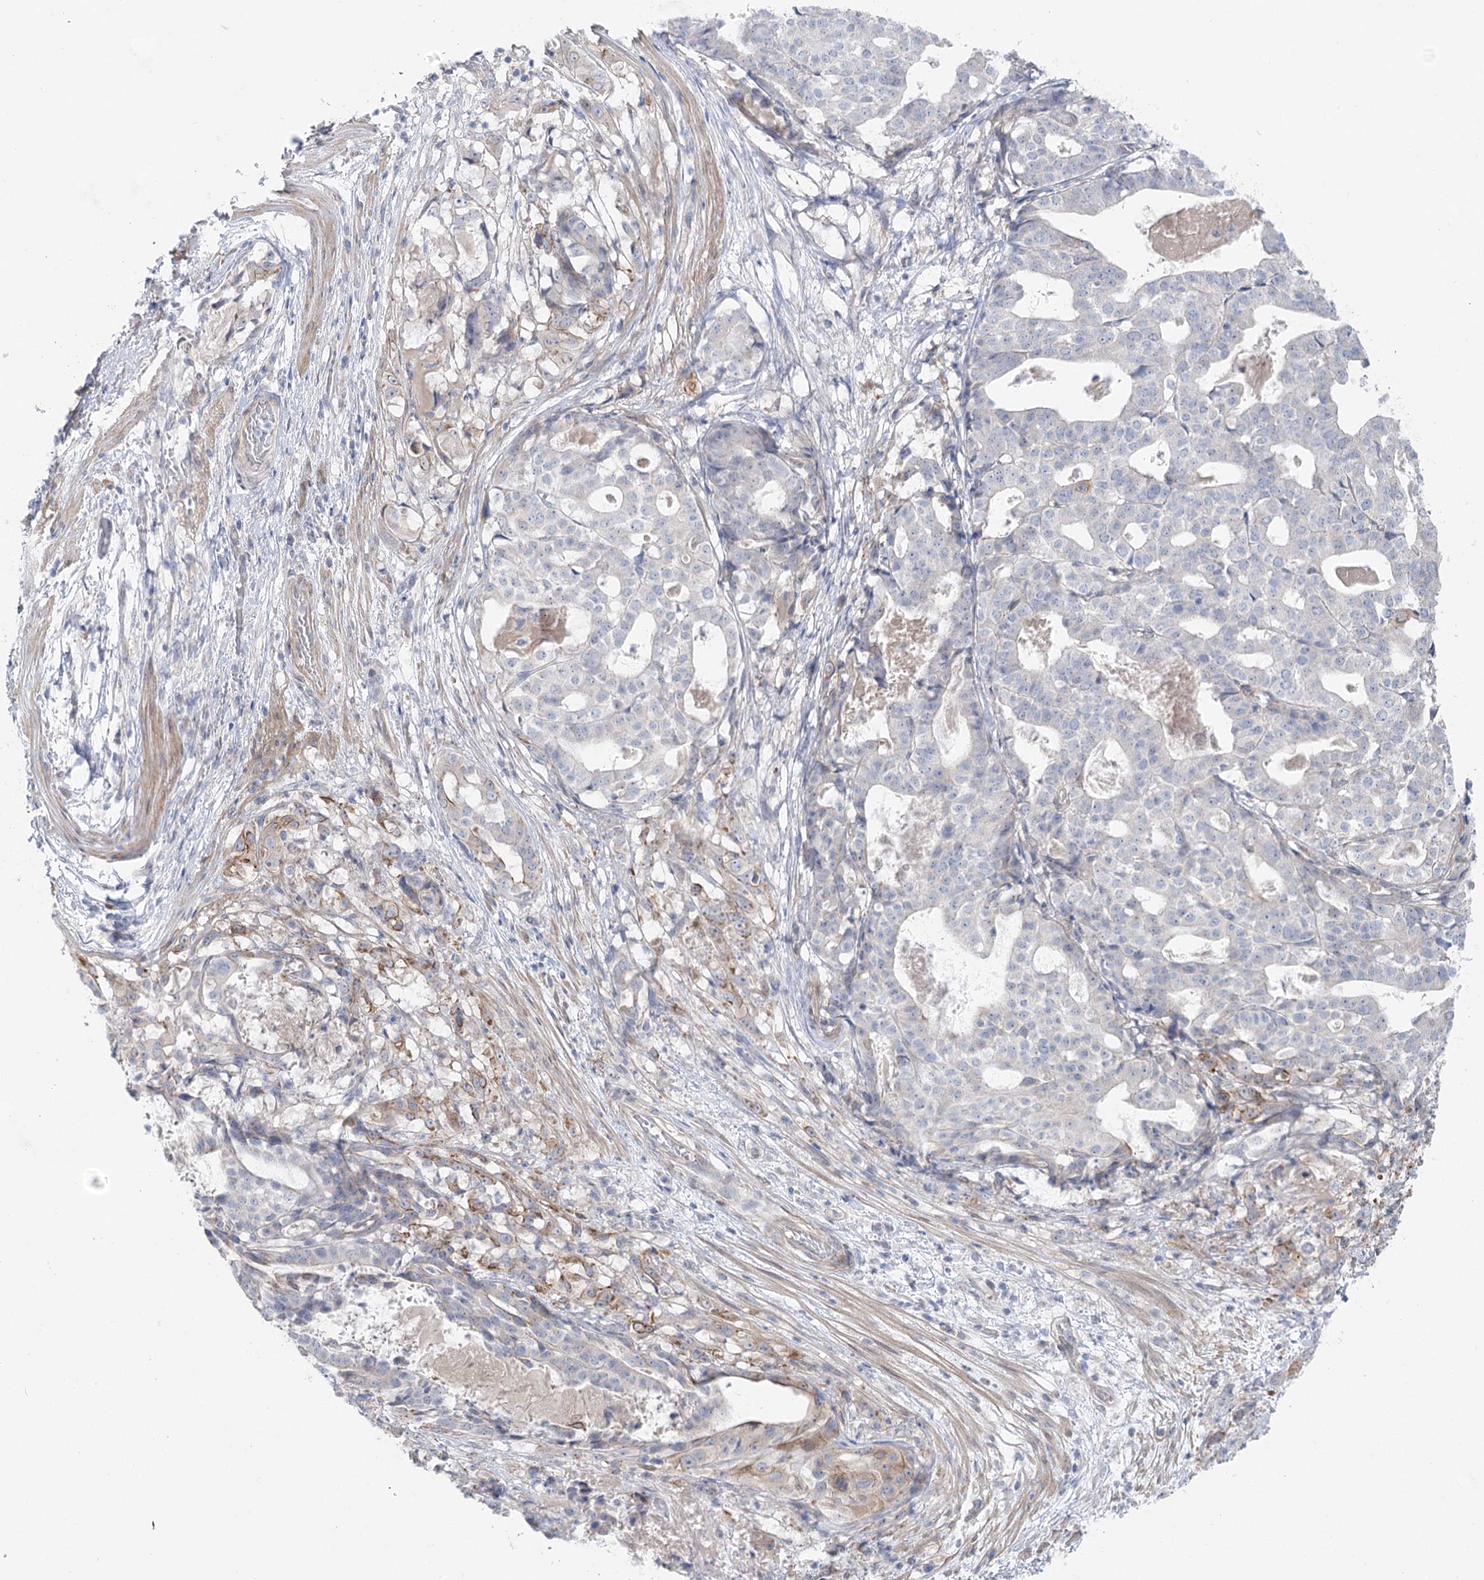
{"staining": {"intensity": "negative", "quantity": "none", "location": "none"}, "tissue": "stomach cancer", "cell_type": "Tumor cells", "image_type": "cancer", "snomed": [{"axis": "morphology", "description": "Adenocarcinoma, NOS"}, {"axis": "topography", "description": "Stomach"}], "caption": "An immunohistochemistry histopathology image of stomach cancer is shown. There is no staining in tumor cells of stomach cancer.", "gene": "SCN11A", "patient": {"sex": "male", "age": 48}}